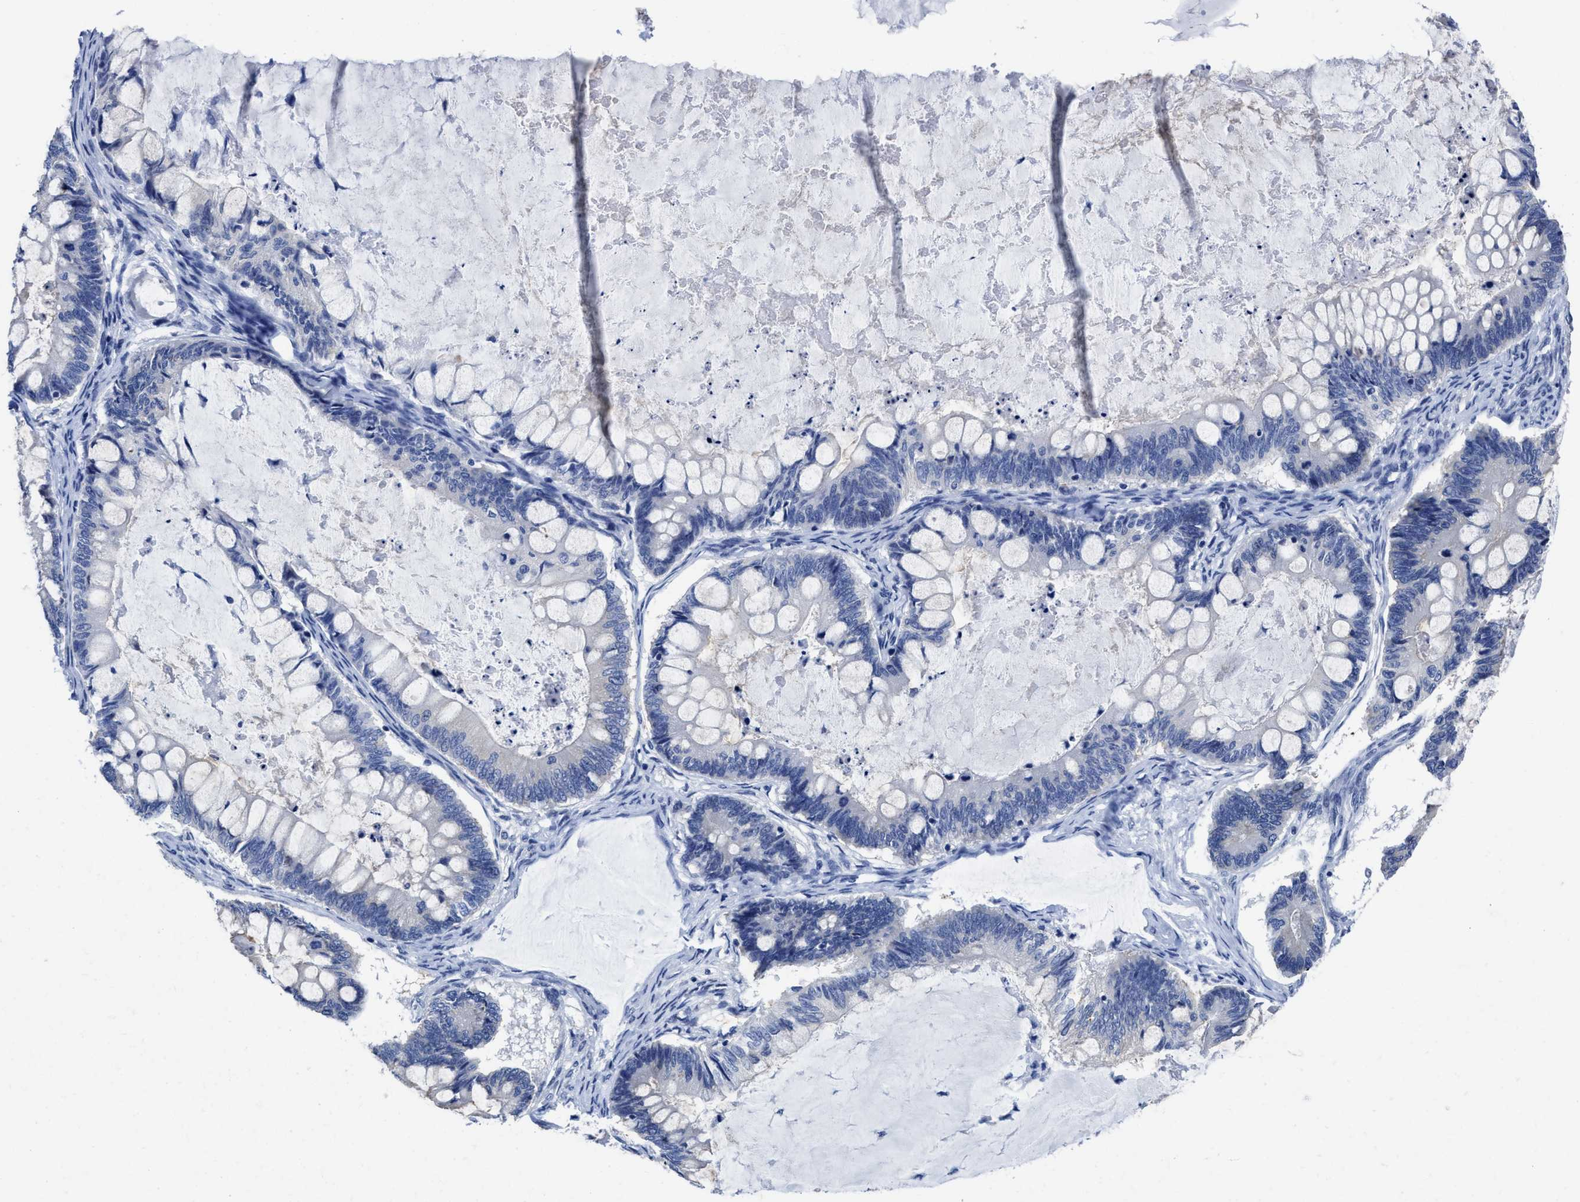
{"staining": {"intensity": "negative", "quantity": "none", "location": "none"}, "tissue": "ovarian cancer", "cell_type": "Tumor cells", "image_type": "cancer", "snomed": [{"axis": "morphology", "description": "Cystadenocarcinoma, mucinous, NOS"}, {"axis": "topography", "description": "Ovary"}], "caption": "Immunohistochemistry of mucinous cystadenocarcinoma (ovarian) exhibits no expression in tumor cells. The staining was performed using DAB to visualize the protein expression in brown, while the nuclei were stained in blue with hematoxylin (Magnification: 20x).", "gene": "HOOK1", "patient": {"sex": "female", "age": 61}}